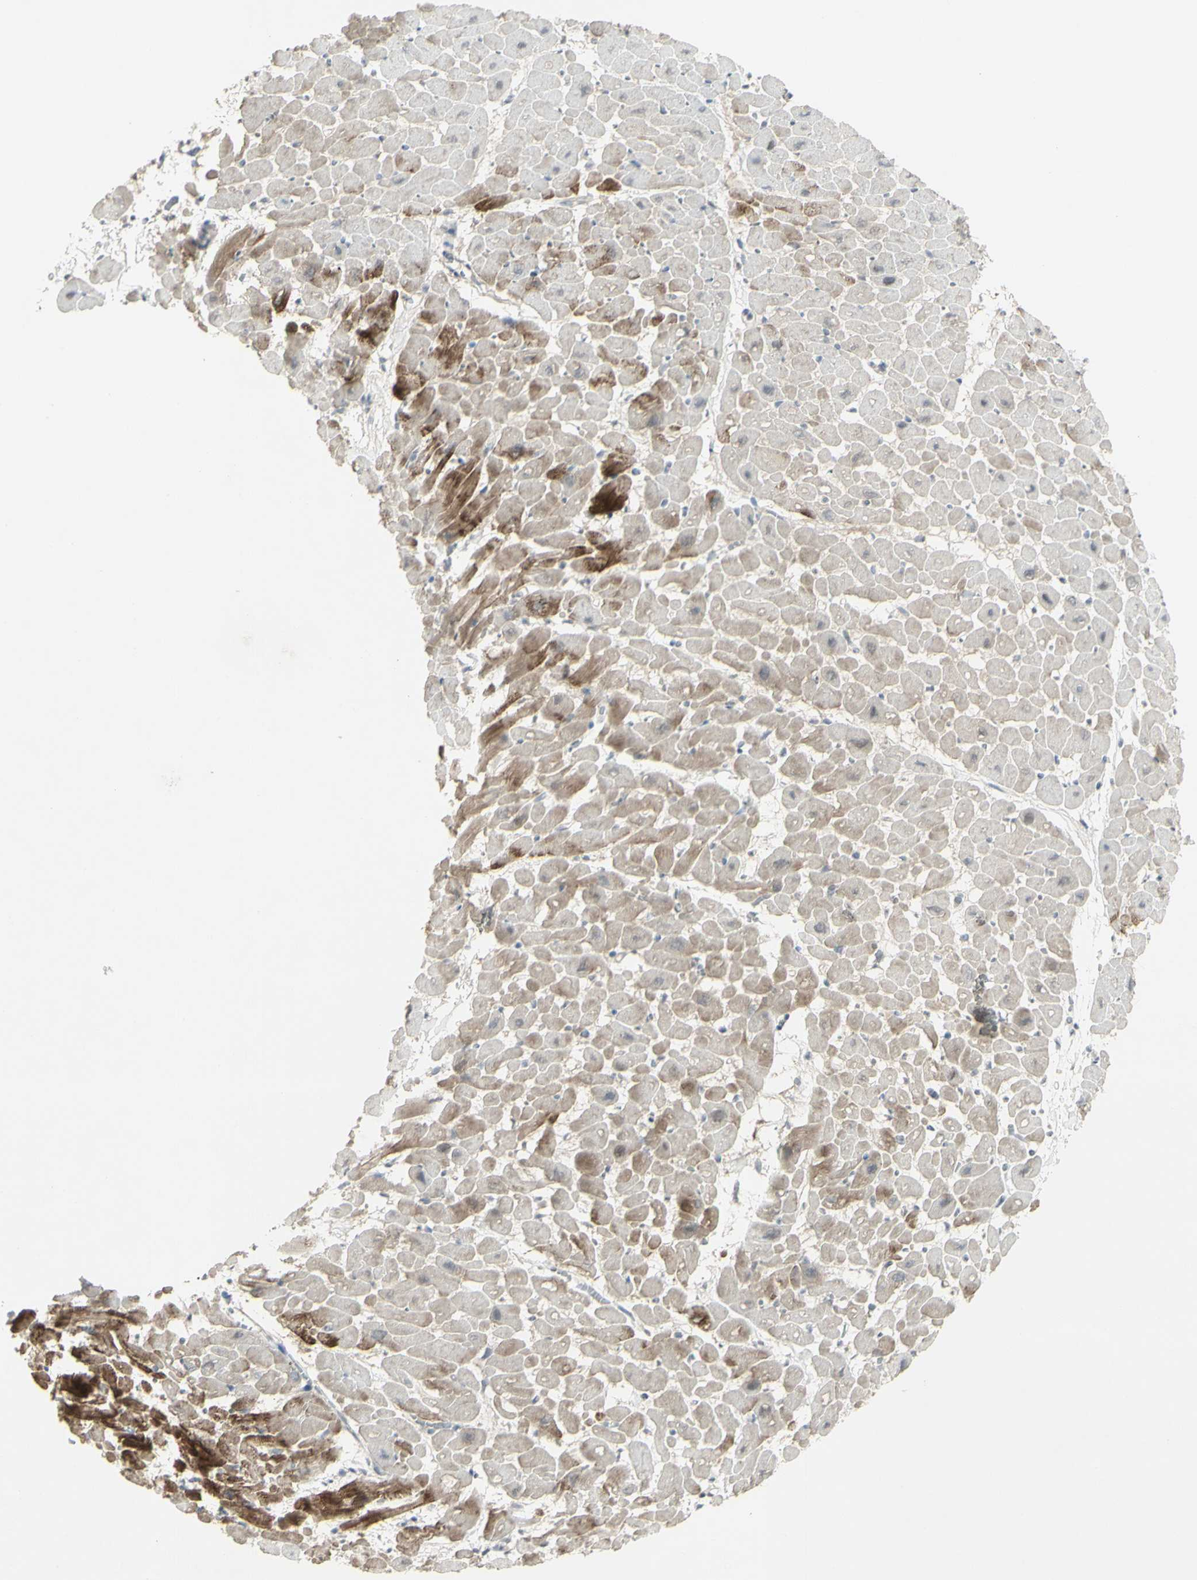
{"staining": {"intensity": "moderate", "quantity": "25%-75%", "location": "cytoplasmic/membranous"}, "tissue": "heart muscle", "cell_type": "Cardiomyocytes", "image_type": "normal", "snomed": [{"axis": "morphology", "description": "Normal tissue, NOS"}, {"axis": "topography", "description": "Heart"}], "caption": "Protein expression analysis of unremarkable heart muscle shows moderate cytoplasmic/membranous staining in approximately 25%-75% of cardiomyocytes.", "gene": "C1orf116", "patient": {"sex": "male", "age": 45}}